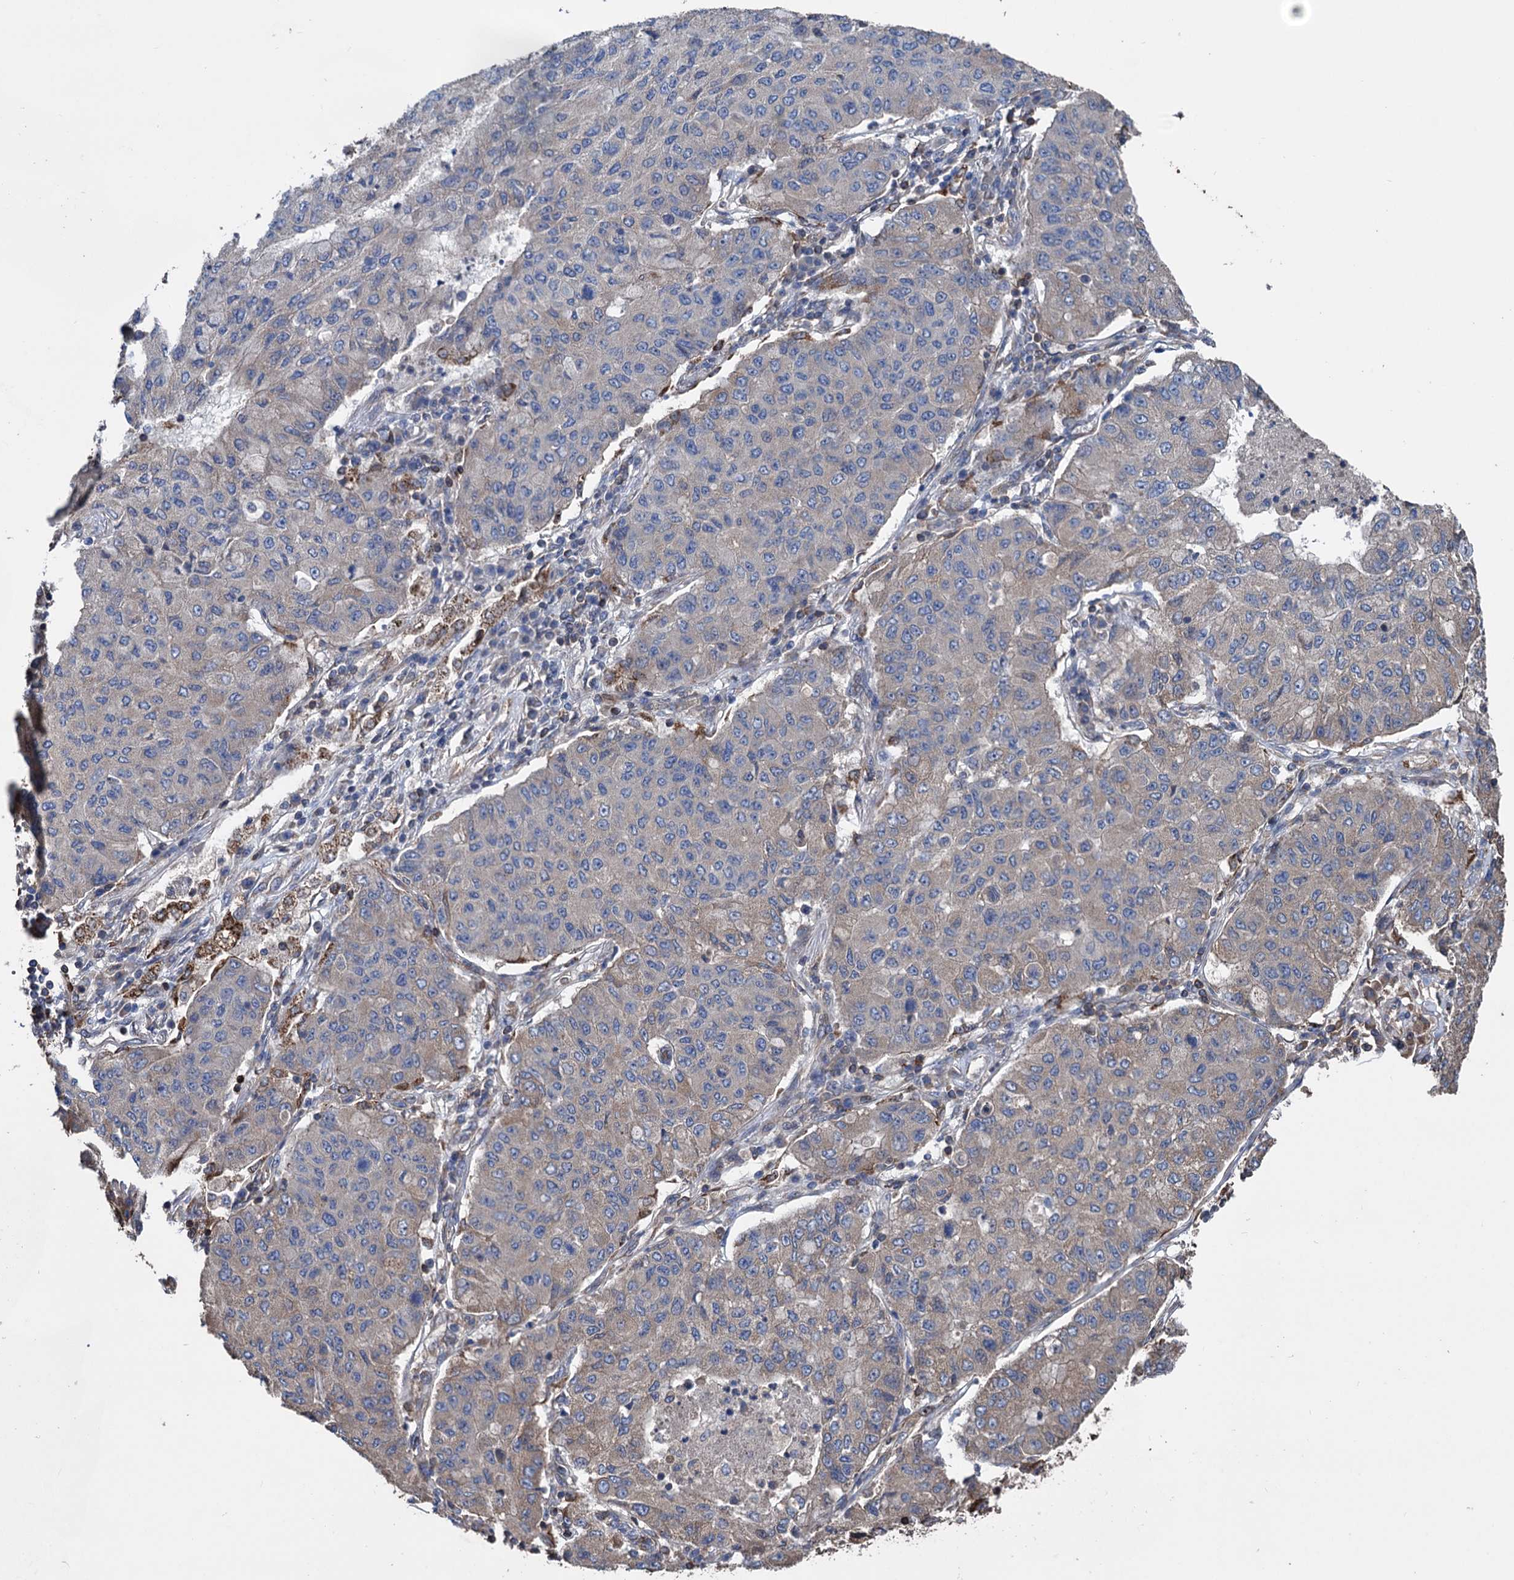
{"staining": {"intensity": "weak", "quantity": "<25%", "location": "cytoplasmic/membranous"}, "tissue": "lung cancer", "cell_type": "Tumor cells", "image_type": "cancer", "snomed": [{"axis": "morphology", "description": "Squamous cell carcinoma, NOS"}, {"axis": "topography", "description": "Lung"}], "caption": "The photomicrograph exhibits no significant expression in tumor cells of lung cancer (squamous cell carcinoma).", "gene": "STING1", "patient": {"sex": "male", "age": 74}}